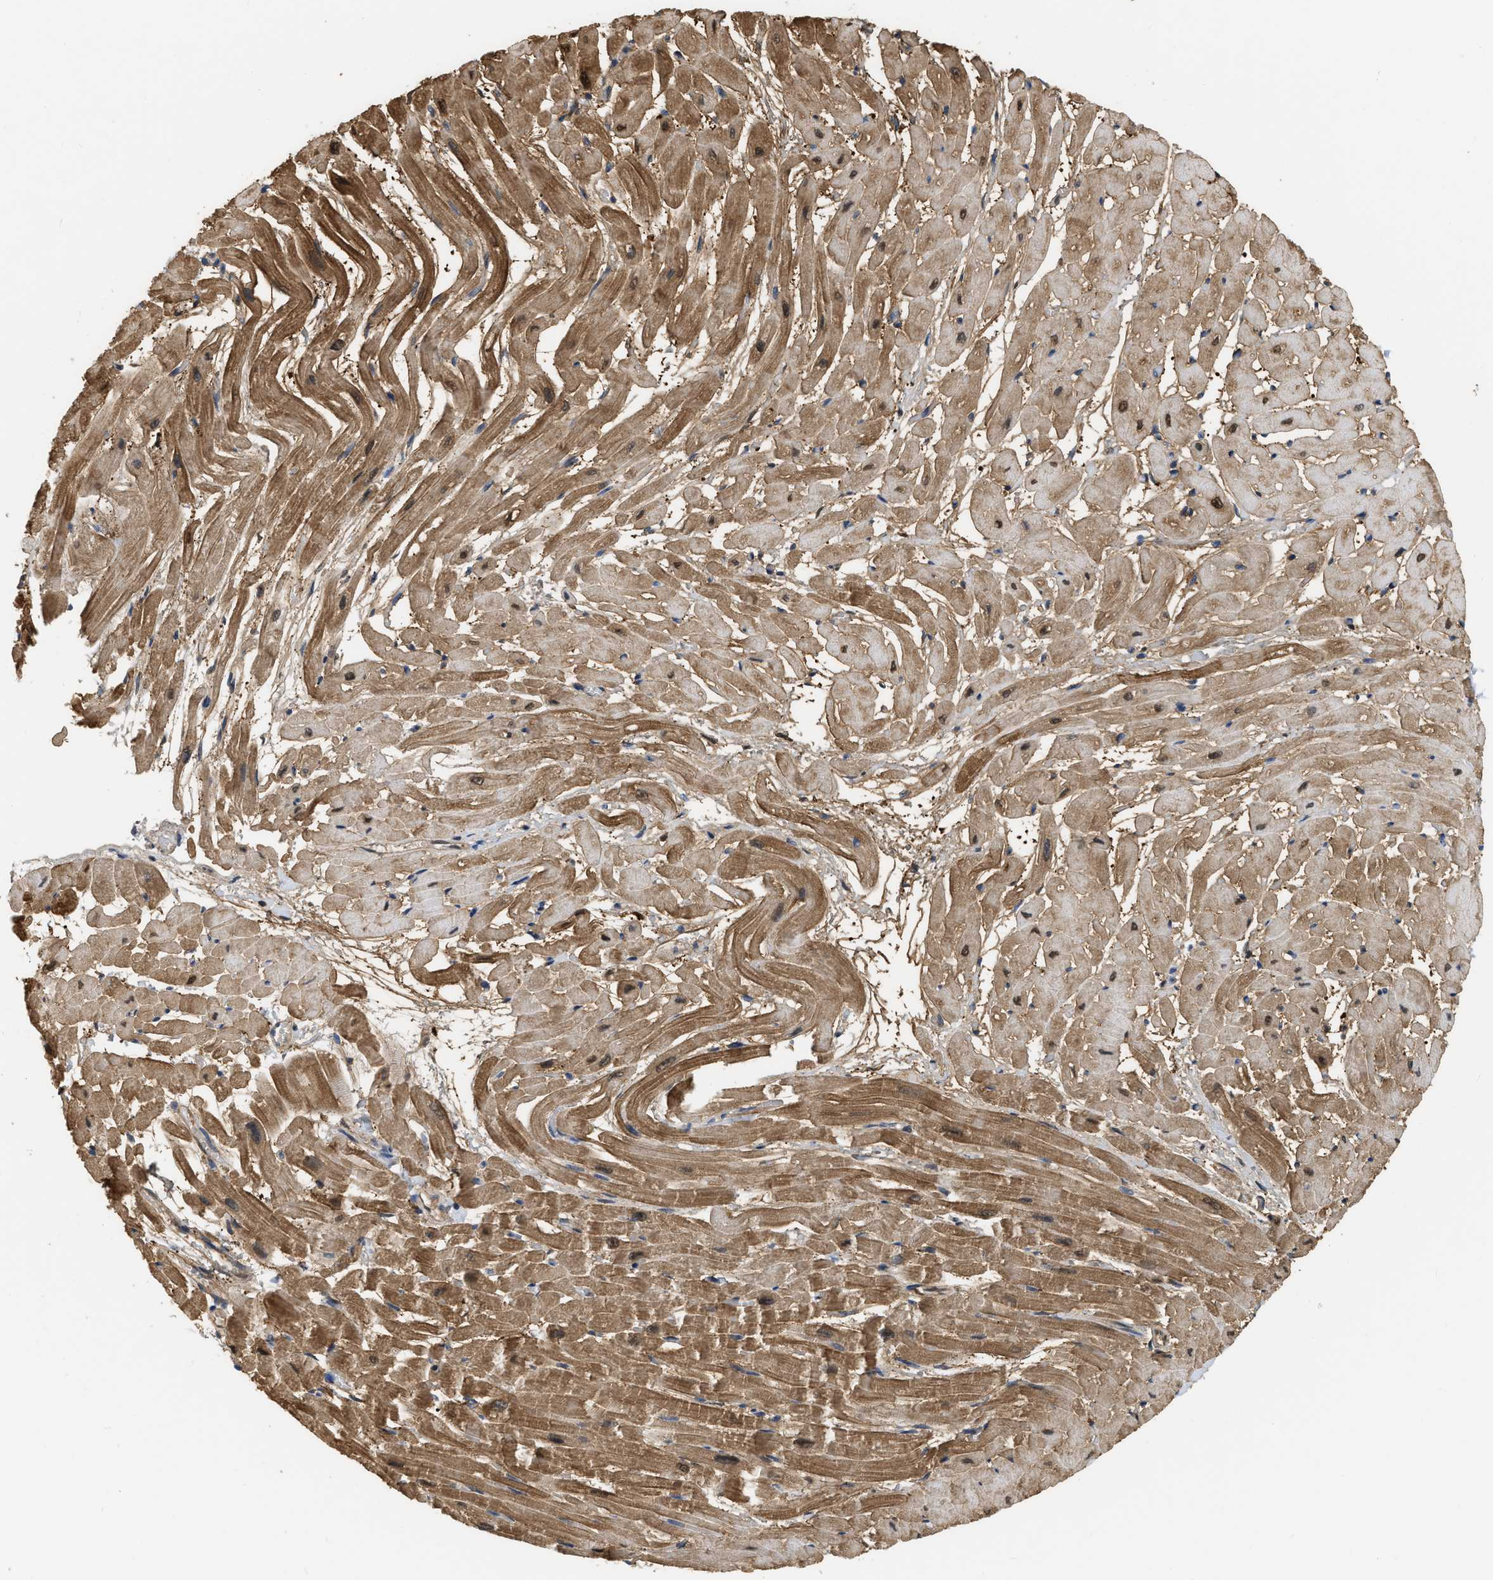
{"staining": {"intensity": "moderate", "quantity": ">75%", "location": "cytoplasmic/membranous"}, "tissue": "heart muscle", "cell_type": "Cardiomyocytes", "image_type": "normal", "snomed": [{"axis": "morphology", "description": "Normal tissue, NOS"}, {"axis": "topography", "description": "Heart"}], "caption": "IHC image of normal heart muscle stained for a protein (brown), which demonstrates medium levels of moderate cytoplasmic/membranous staining in approximately >75% of cardiomyocytes.", "gene": "CRYM", "patient": {"sex": "male", "age": 45}}